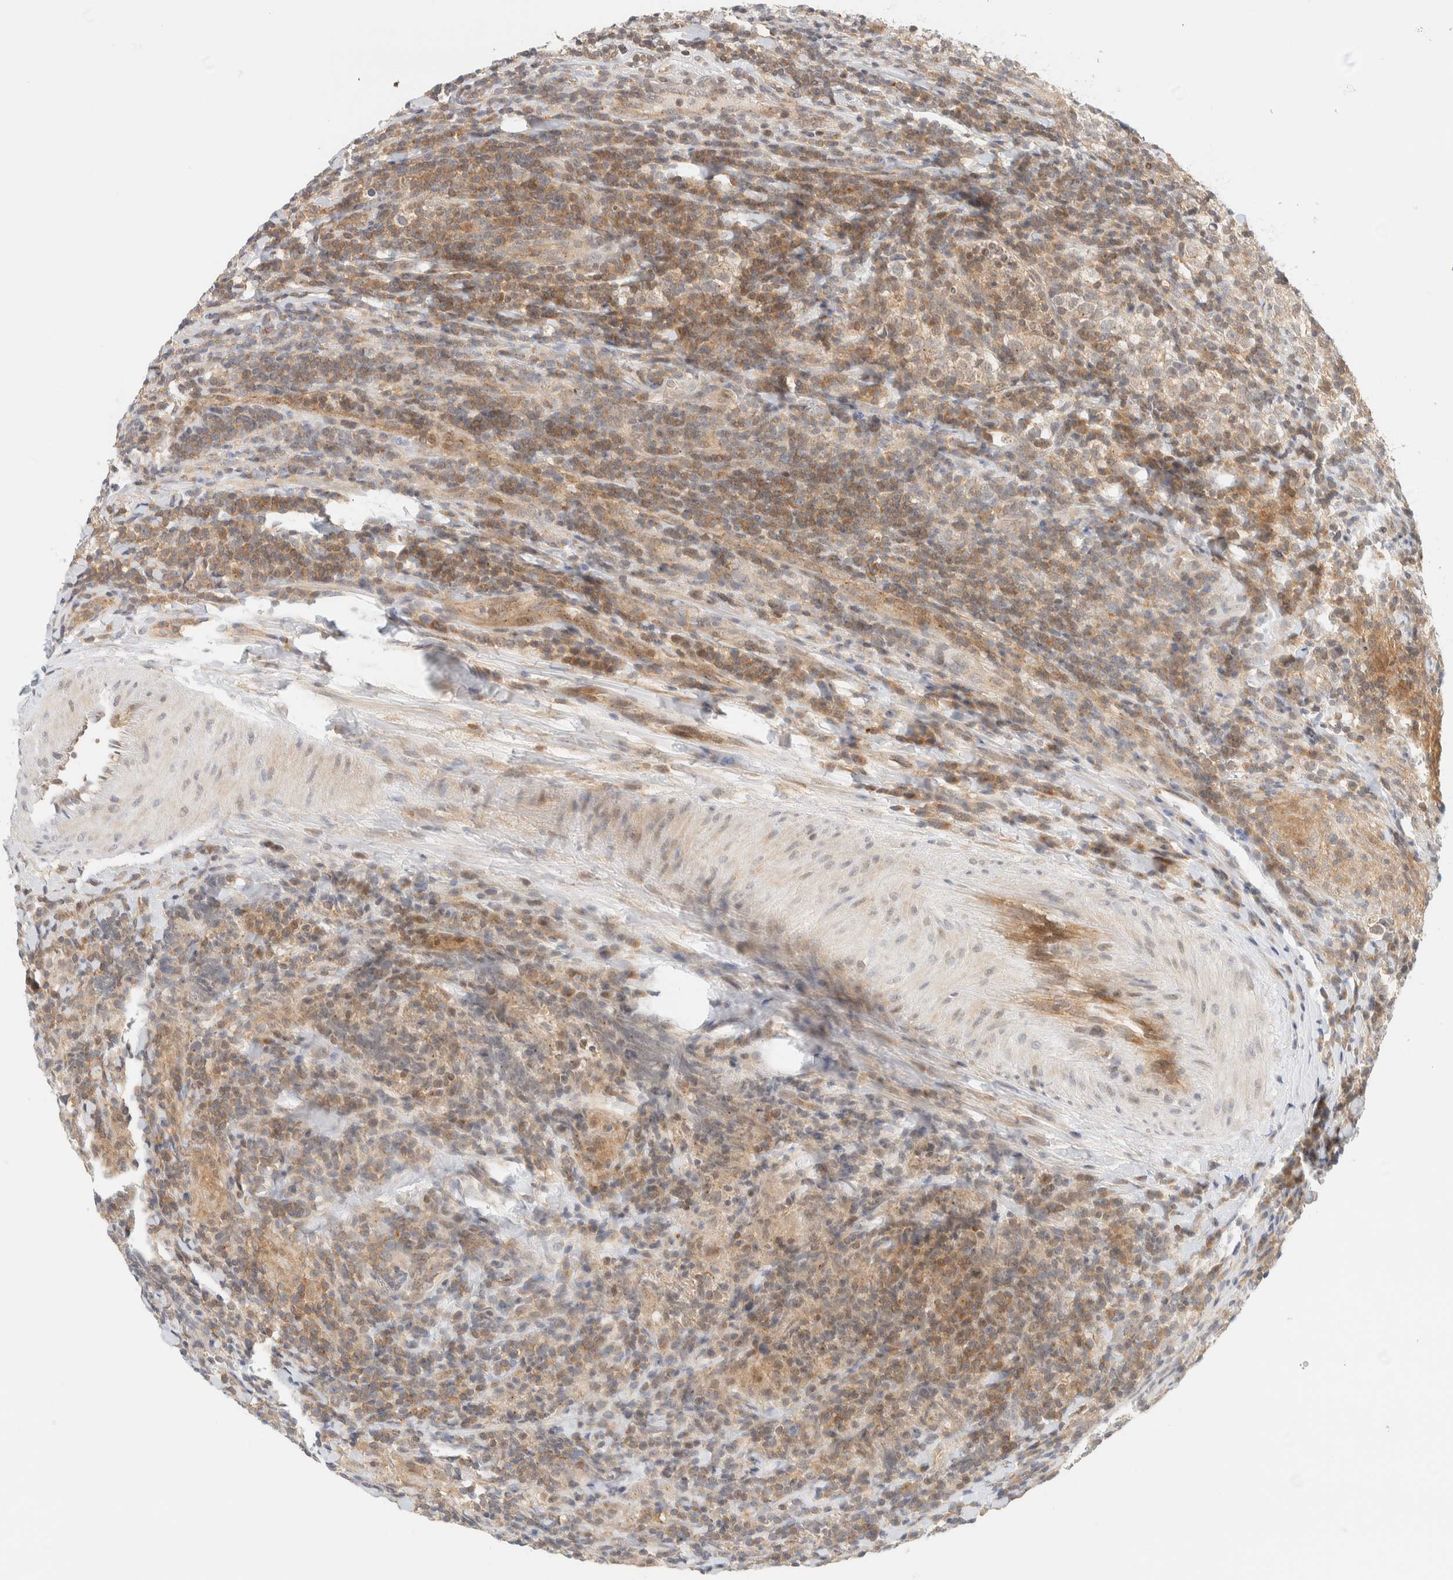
{"staining": {"intensity": "moderate", "quantity": ">75%", "location": "cytoplasmic/membranous"}, "tissue": "testis cancer", "cell_type": "Tumor cells", "image_type": "cancer", "snomed": [{"axis": "morphology", "description": "Seminoma, NOS"}, {"axis": "morphology", "description": "Carcinoma, Embryonal, NOS"}, {"axis": "topography", "description": "Testis"}], "caption": "Immunohistochemistry (IHC) photomicrograph of human testis cancer stained for a protein (brown), which shows medium levels of moderate cytoplasmic/membranous positivity in about >75% of tumor cells.", "gene": "PCYT2", "patient": {"sex": "male", "age": 36}}